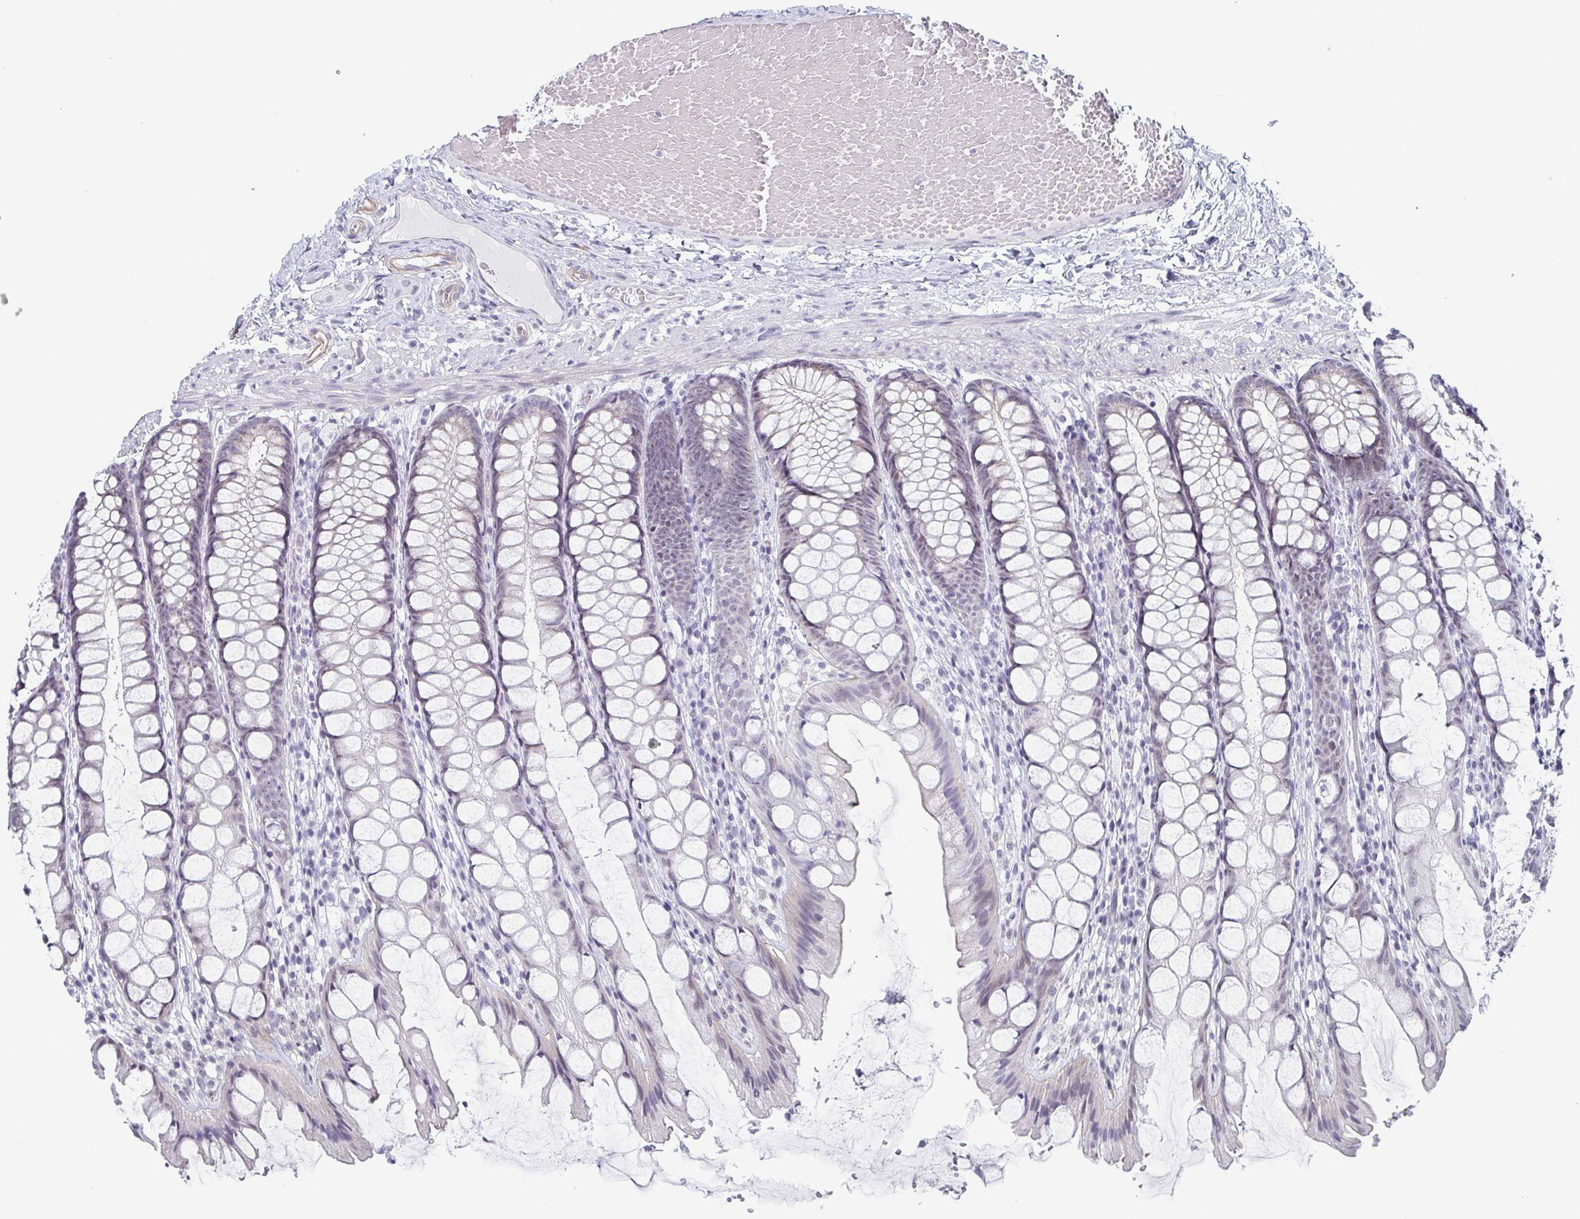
{"staining": {"intensity": "negative", "quantity": "none", "location": "none"}, "tissue": "colon", "cell_type": "Endothelial cells", "image_type": "normal", "snomed": [{"axis": "morphology", "description": "Normal tissue, NOS"}, {"axis": "topography", "description": "Colon"}], "caption": "The micrograph displays no staining of endothelial cells in benign colon. (Immunohistochemistry (ihc), brightfield microscopy, high magnification).", "gene": "EXOSC7", "patient": {"sex": "male", "age": 47}}